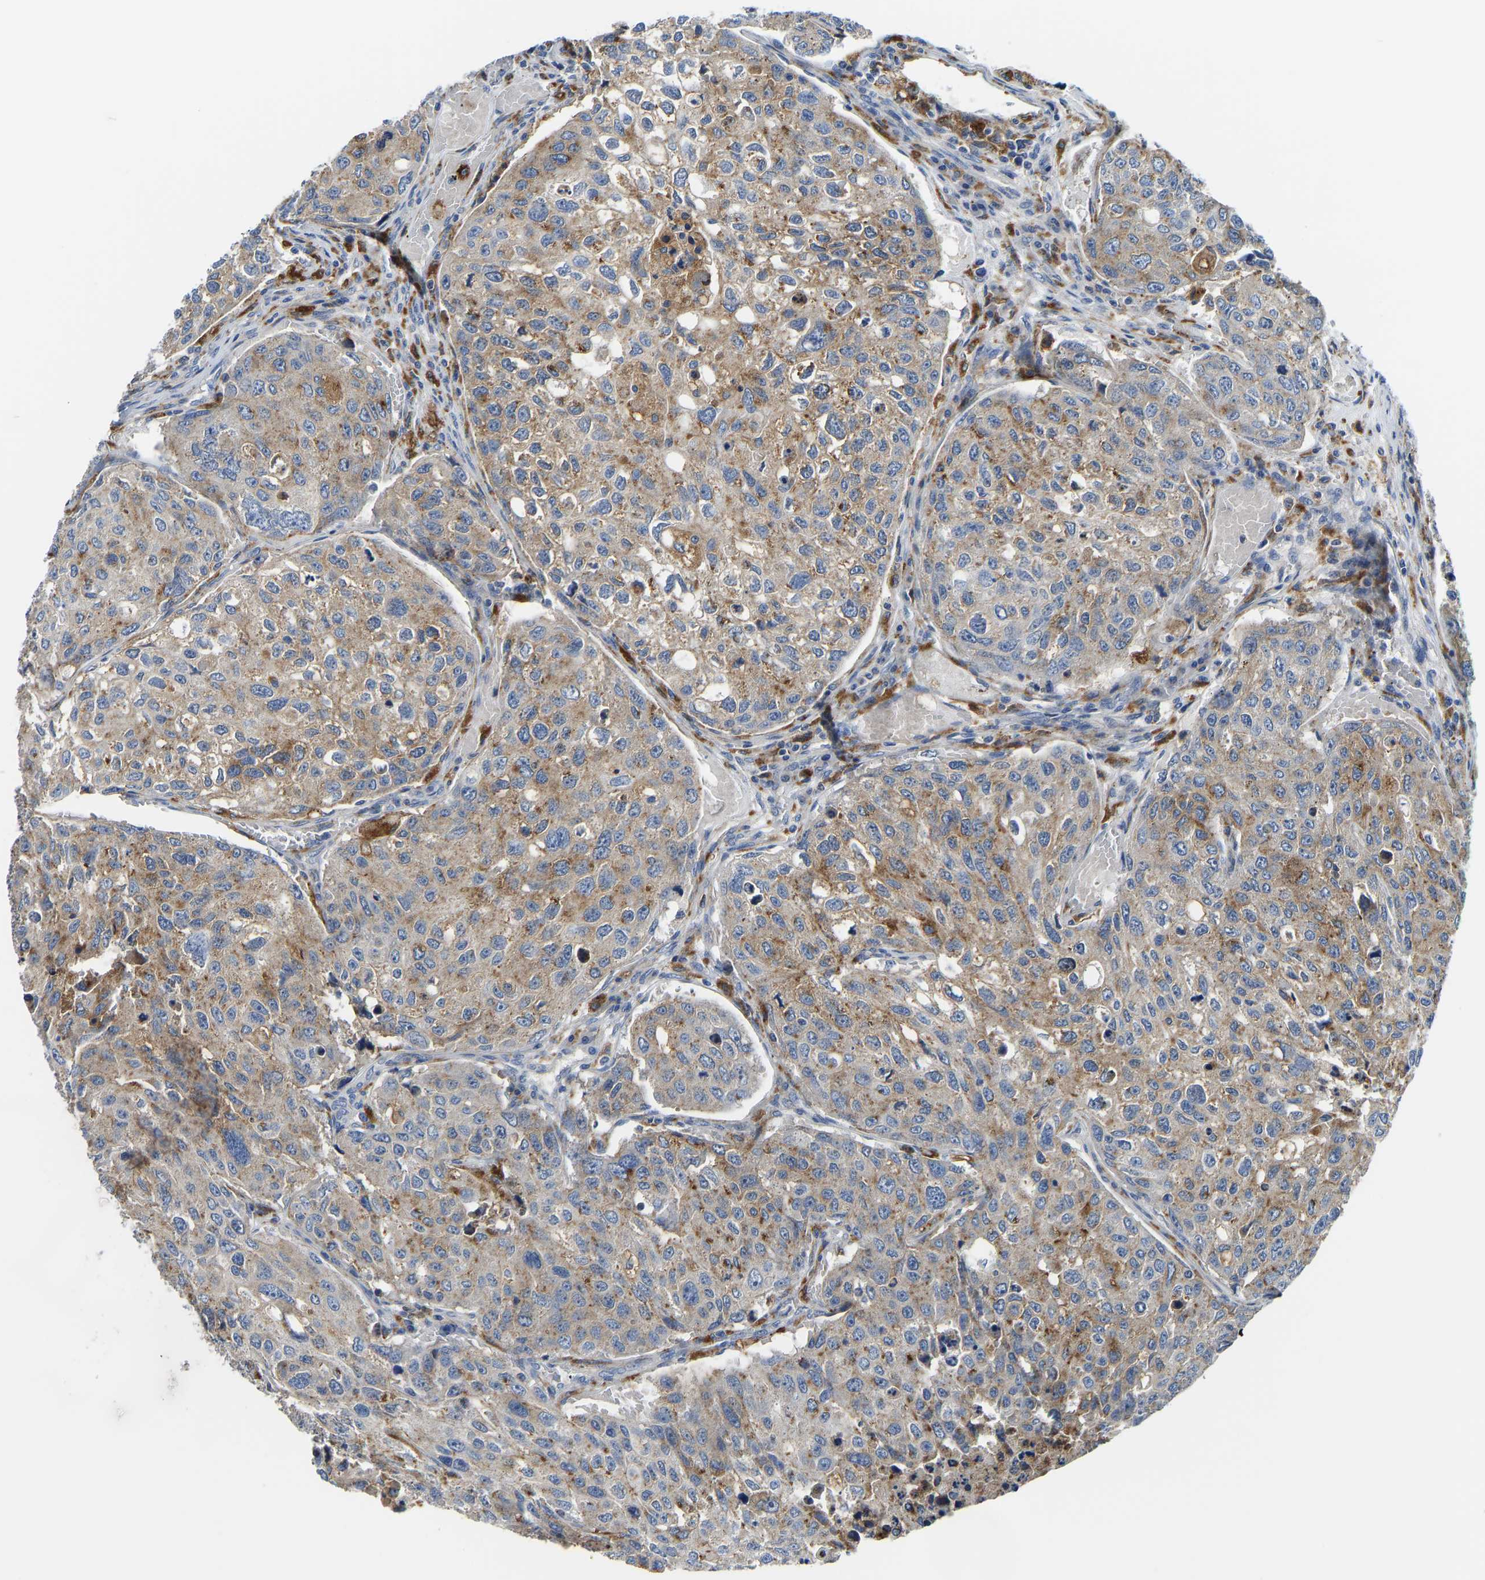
{"staining": {"intensity": "moderate", "quantity": ">75%", "location": "cytoplasmic/membranous"}, "tissue": "urothelial cancer", "cell_type": "Tumor cells", "image_type": "cancer", "snomed": [{"axis": "morphology", "description": "Urothelial carcinoma, High grade"}, {"axis": "topography", "description": "Lymph node"}, {"axis": "topography", "description": "Urinary bladder"}], "caption": "High-grade urothelial carcinoma was stained to show a protein in brown. There is medium levels of moderate cytoplasmic/membranous staining in about >75% of tumor cells.", "gene": "ATP6V1E1", "patient": {"sex": "male", "age": 51}}